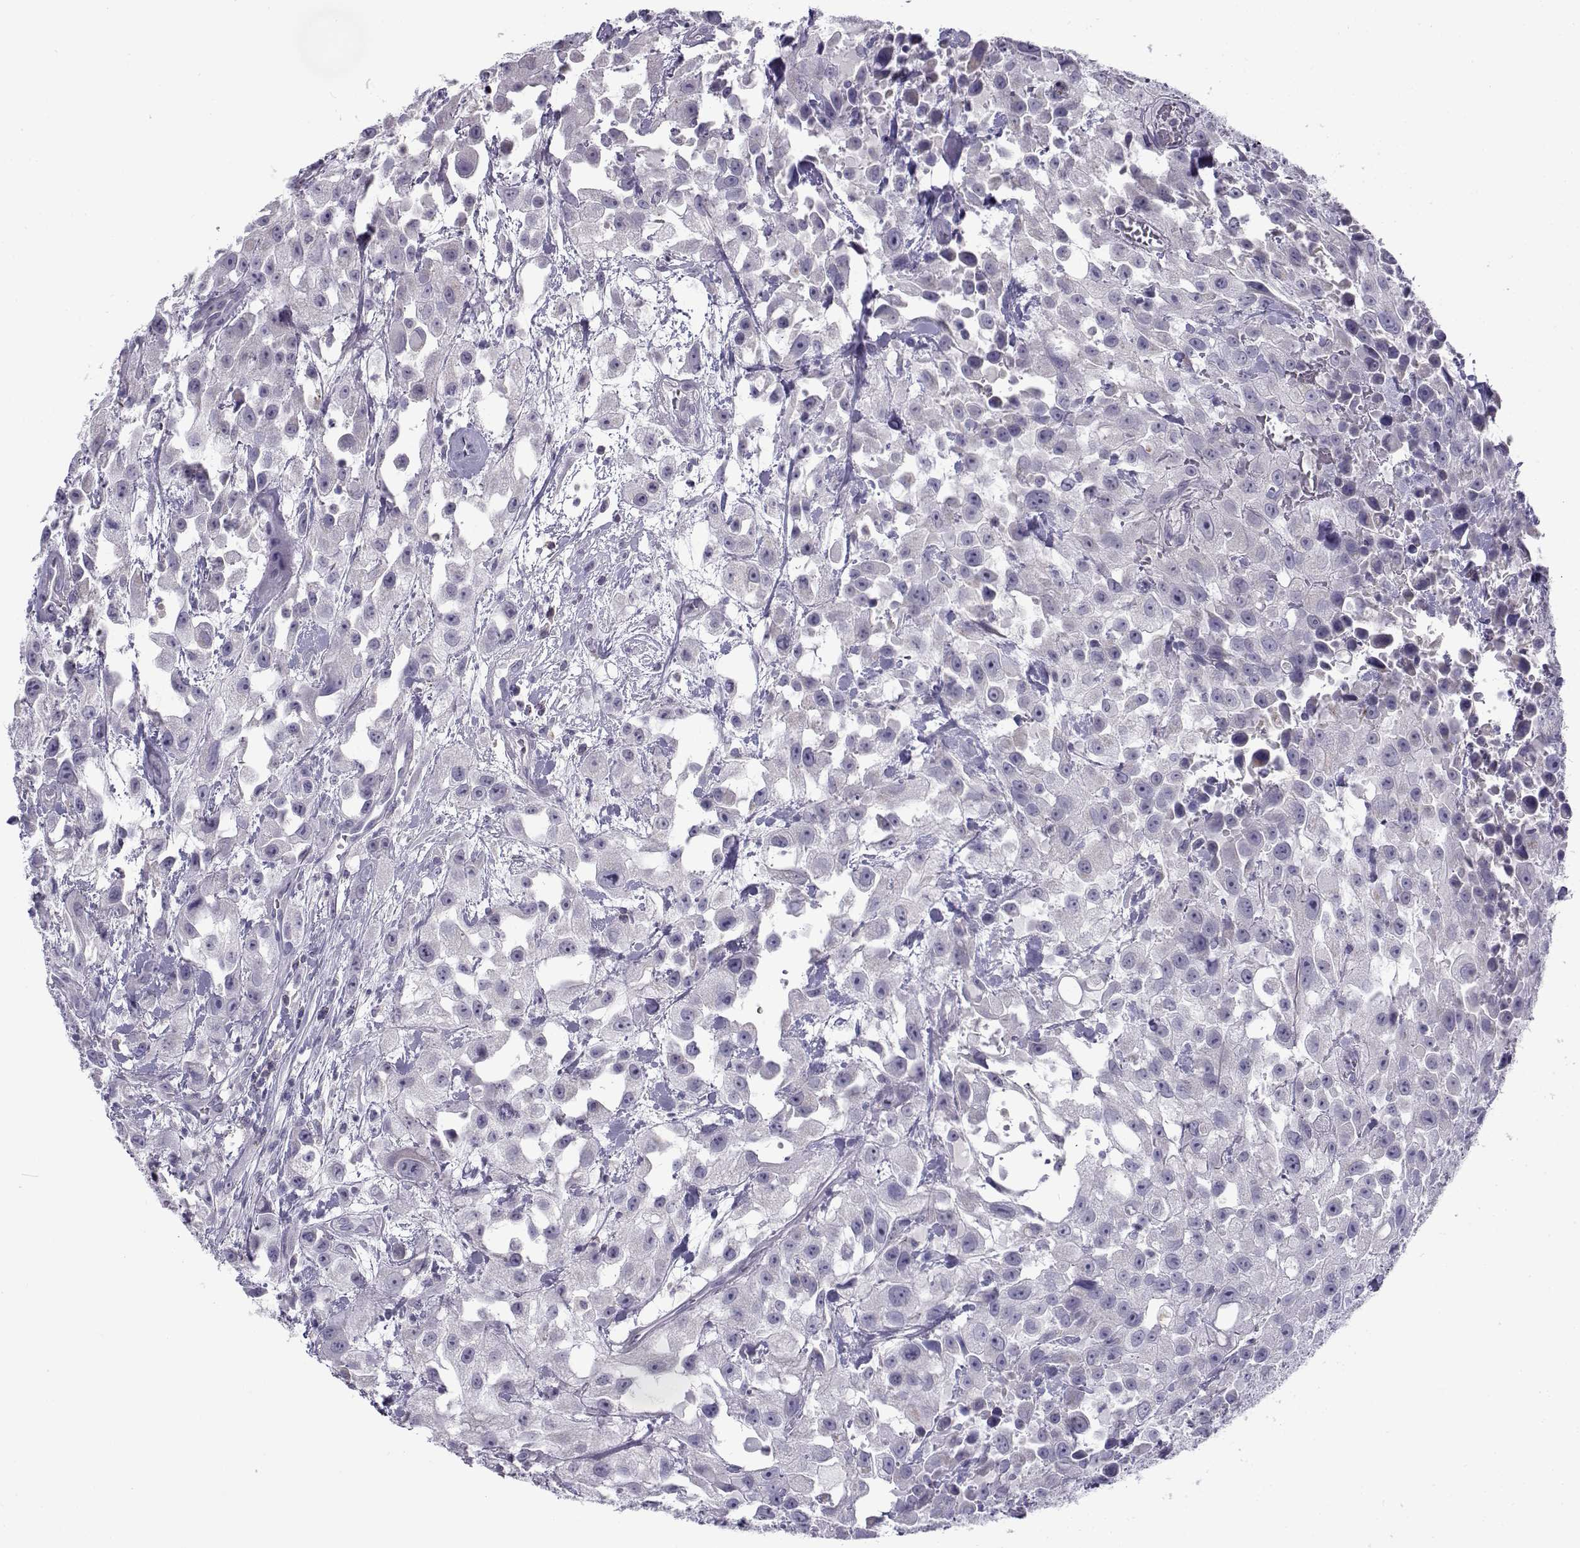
{"staining": {"intensity": "negative", "quantity": "none", "location": "none"}, "tissue": "urothelial cancer", "cell_type": "Tumor cells", "image_type": "cancer", "snomed": [{"axis": "morphology", "description": "Urothelial carcinoma, High grade"}, {"axis": "topography", "description": "Urinary bladder"}], "caption": "IHC histopathology image of human high-grade urothelial carcinoma stained for a protein (brown), which exhibits no positivity in tumor cells.", "gene": "FAM166A", "patient": {"sex": "male", "age": 79}}